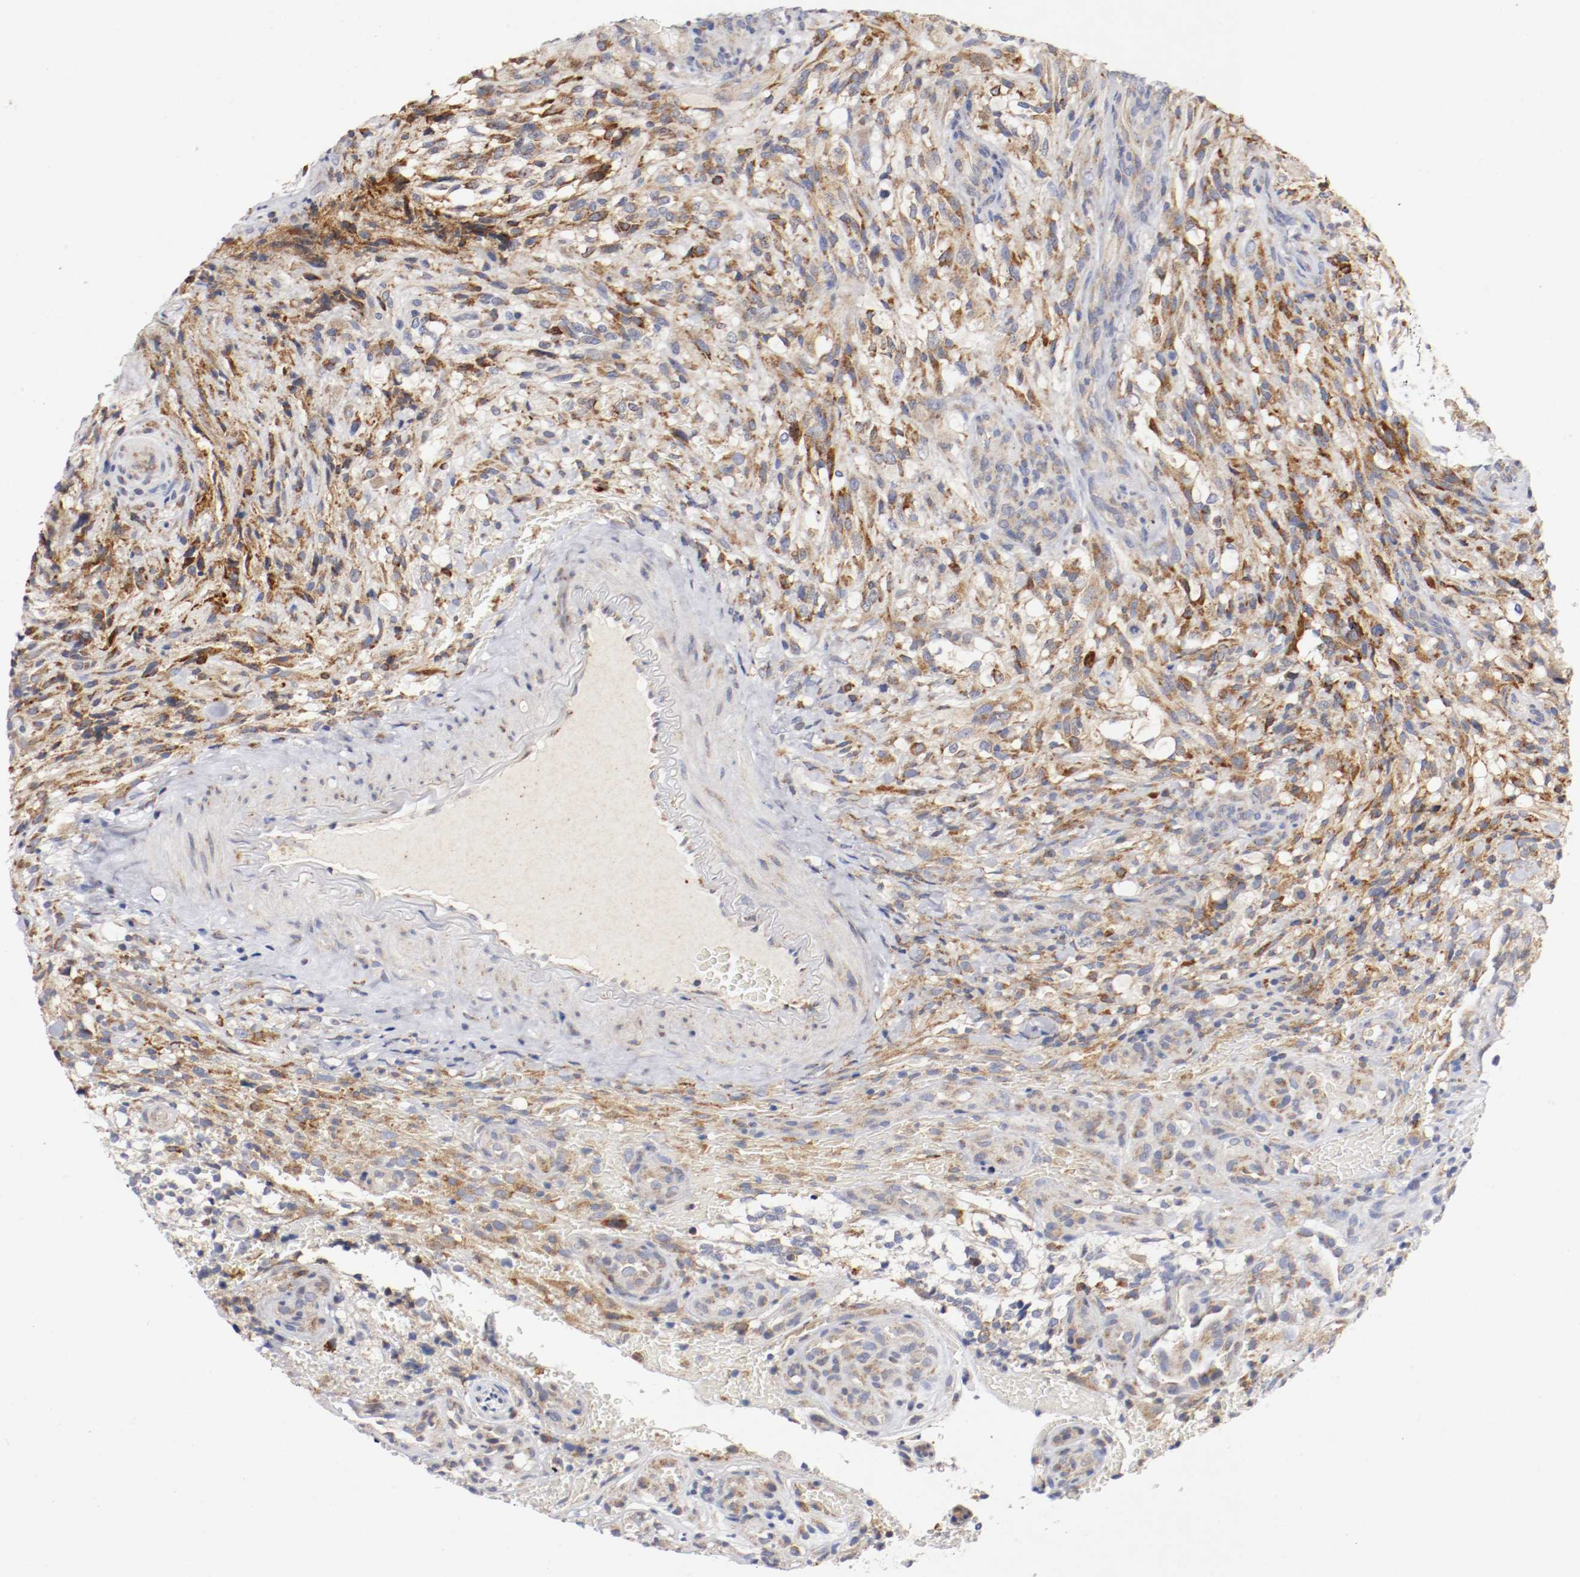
{"staining": {"intensity": "moderate", "quantity": ">75%", "location": "cytoplasmic/membranous"}, "tissue": "glioma", "cell_type": "Tumor cells", "image_type": "cancer", "snomed": [{"axis": "morphology", "description": "Normal tissue, NOS"}, {"axis": "morphology", "description": "Glioma, malignant, High grade"}, {"axis": "topography", "description": "Cerebral cortex"}], "caption": "A high-resolution photomicrograph shows immunohistochemistry staining of malignant glioma (high-grade), which exhibits moderate cytoplasmic/membranous positivity in about >75% of tumor cells.", "gene": "TRAF2", "patient": {"sex": "male", "age": 75}}